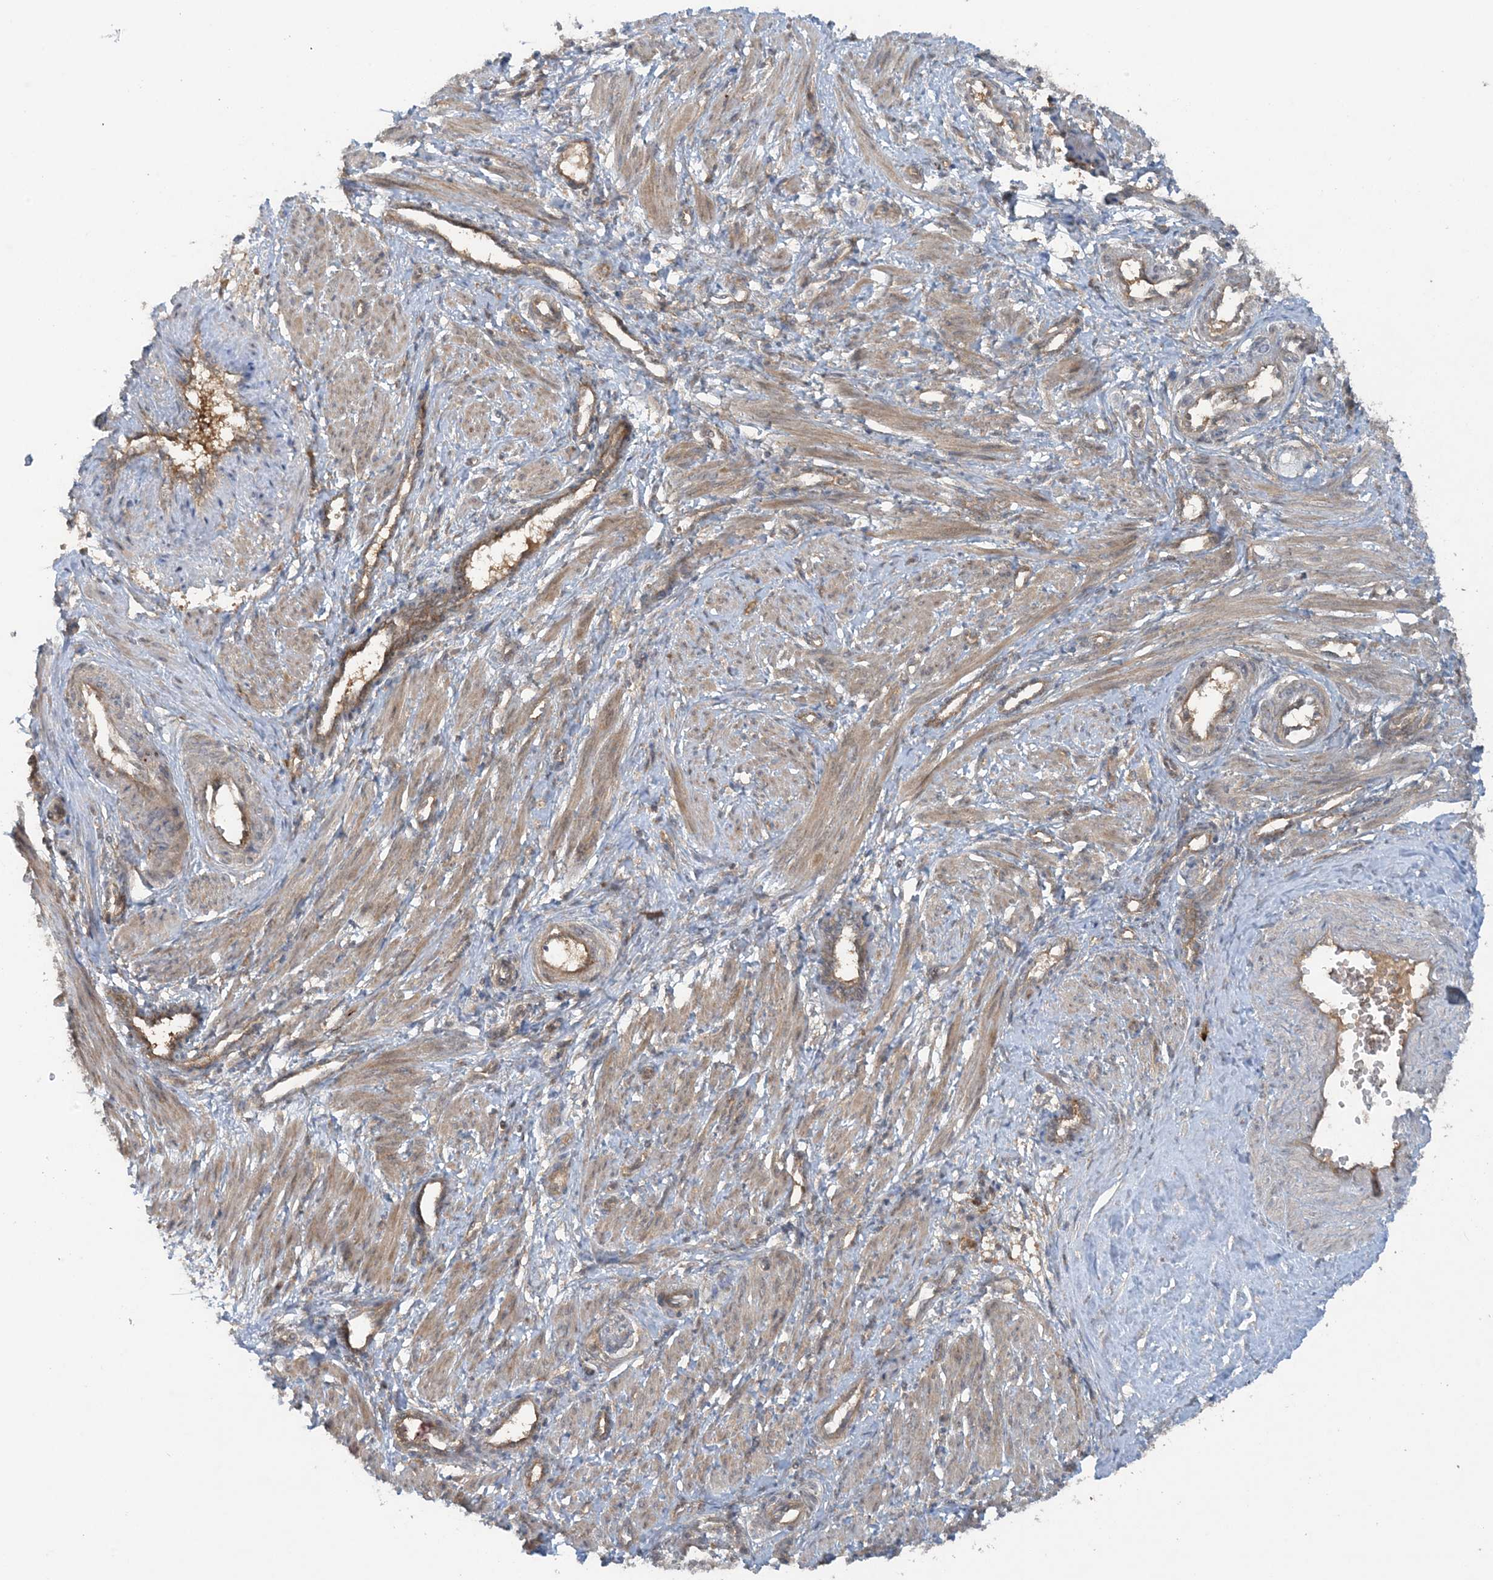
{"staining": {"intensity": "moderate", "quantity": ">75%", "location": "cytoplasmic/membranous"}, "tissue": "smooth muscle", "cell_type": "Smooth muscle cells", "image_type": "normal", "snomed": [{"axis": "morphology", "description": "Normal tissue, NOS"}, {"axis": "topography", "description": "Endometrium"}], "caption": "This micrograph exhibits normal smooth muscle stained with IHC to label a protein in brown. The cytoplasmic/membranous of smooth muscle cells show moderate positivity for the protein. Nuclei are counter-stained blue.", "gene": "STAM2", "patient": {"sex": "female", "age": 33}}